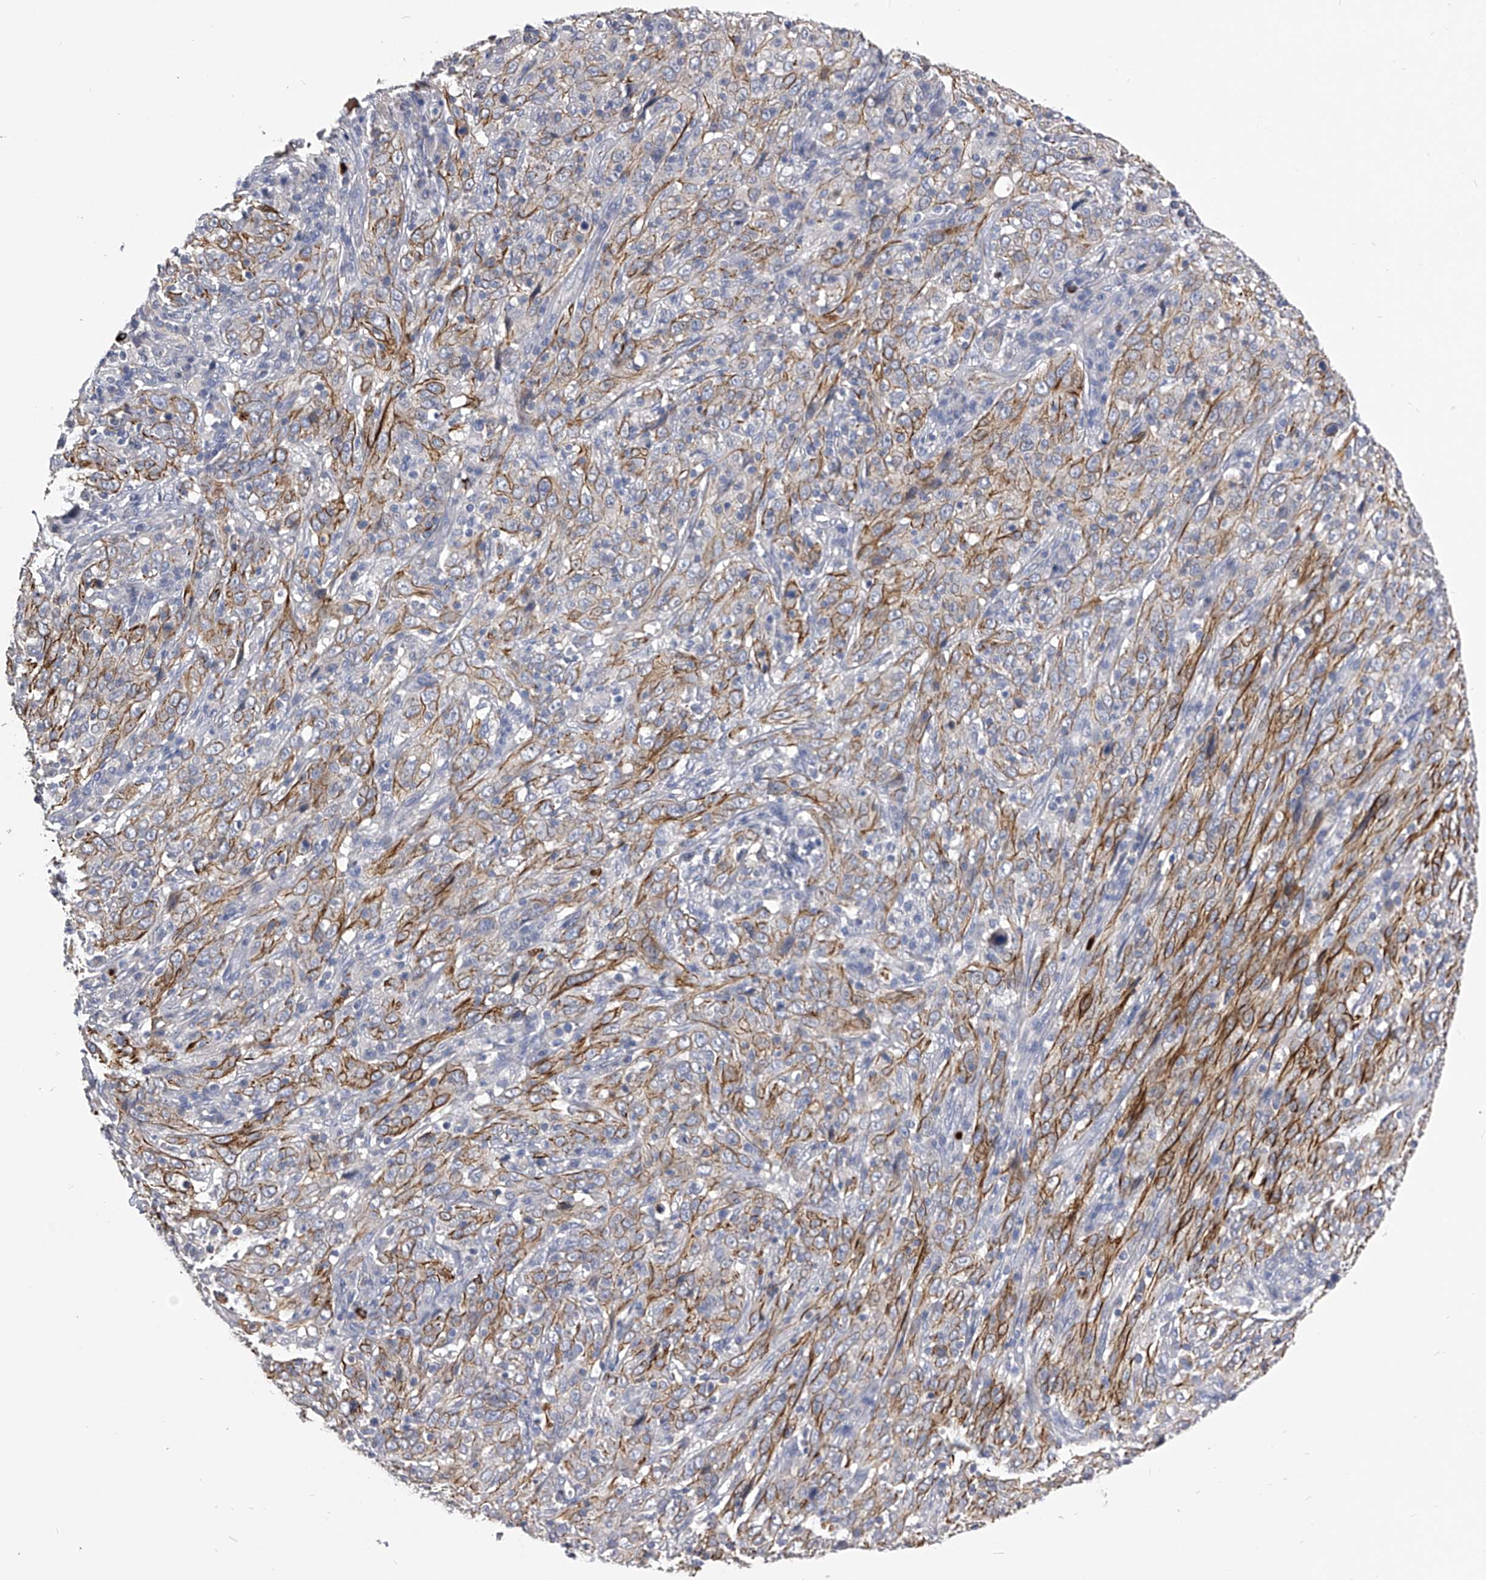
{"staining": {"intensity": "moderate", "quantity": "25%-75%", "location": "cytoplasmic/membranous"}, "tissue": "cervical cancer", "cell_type": "Tumor cells", "image_type": "cancer", "snomed": [{"axis": "morphology", "description": "Squamous cell carcinoma, NOS"}, {"axis": "topography", "description": "Cervix"}], "caption": "Human cervical squamous cell carcinoma stained with a brown dye displays moderate cytoplasmic/membranous positive staining in approximately 25%-75% of tumor cells.", "gene": "MDN1", "patient": {"sex": "female", "age": 46}}